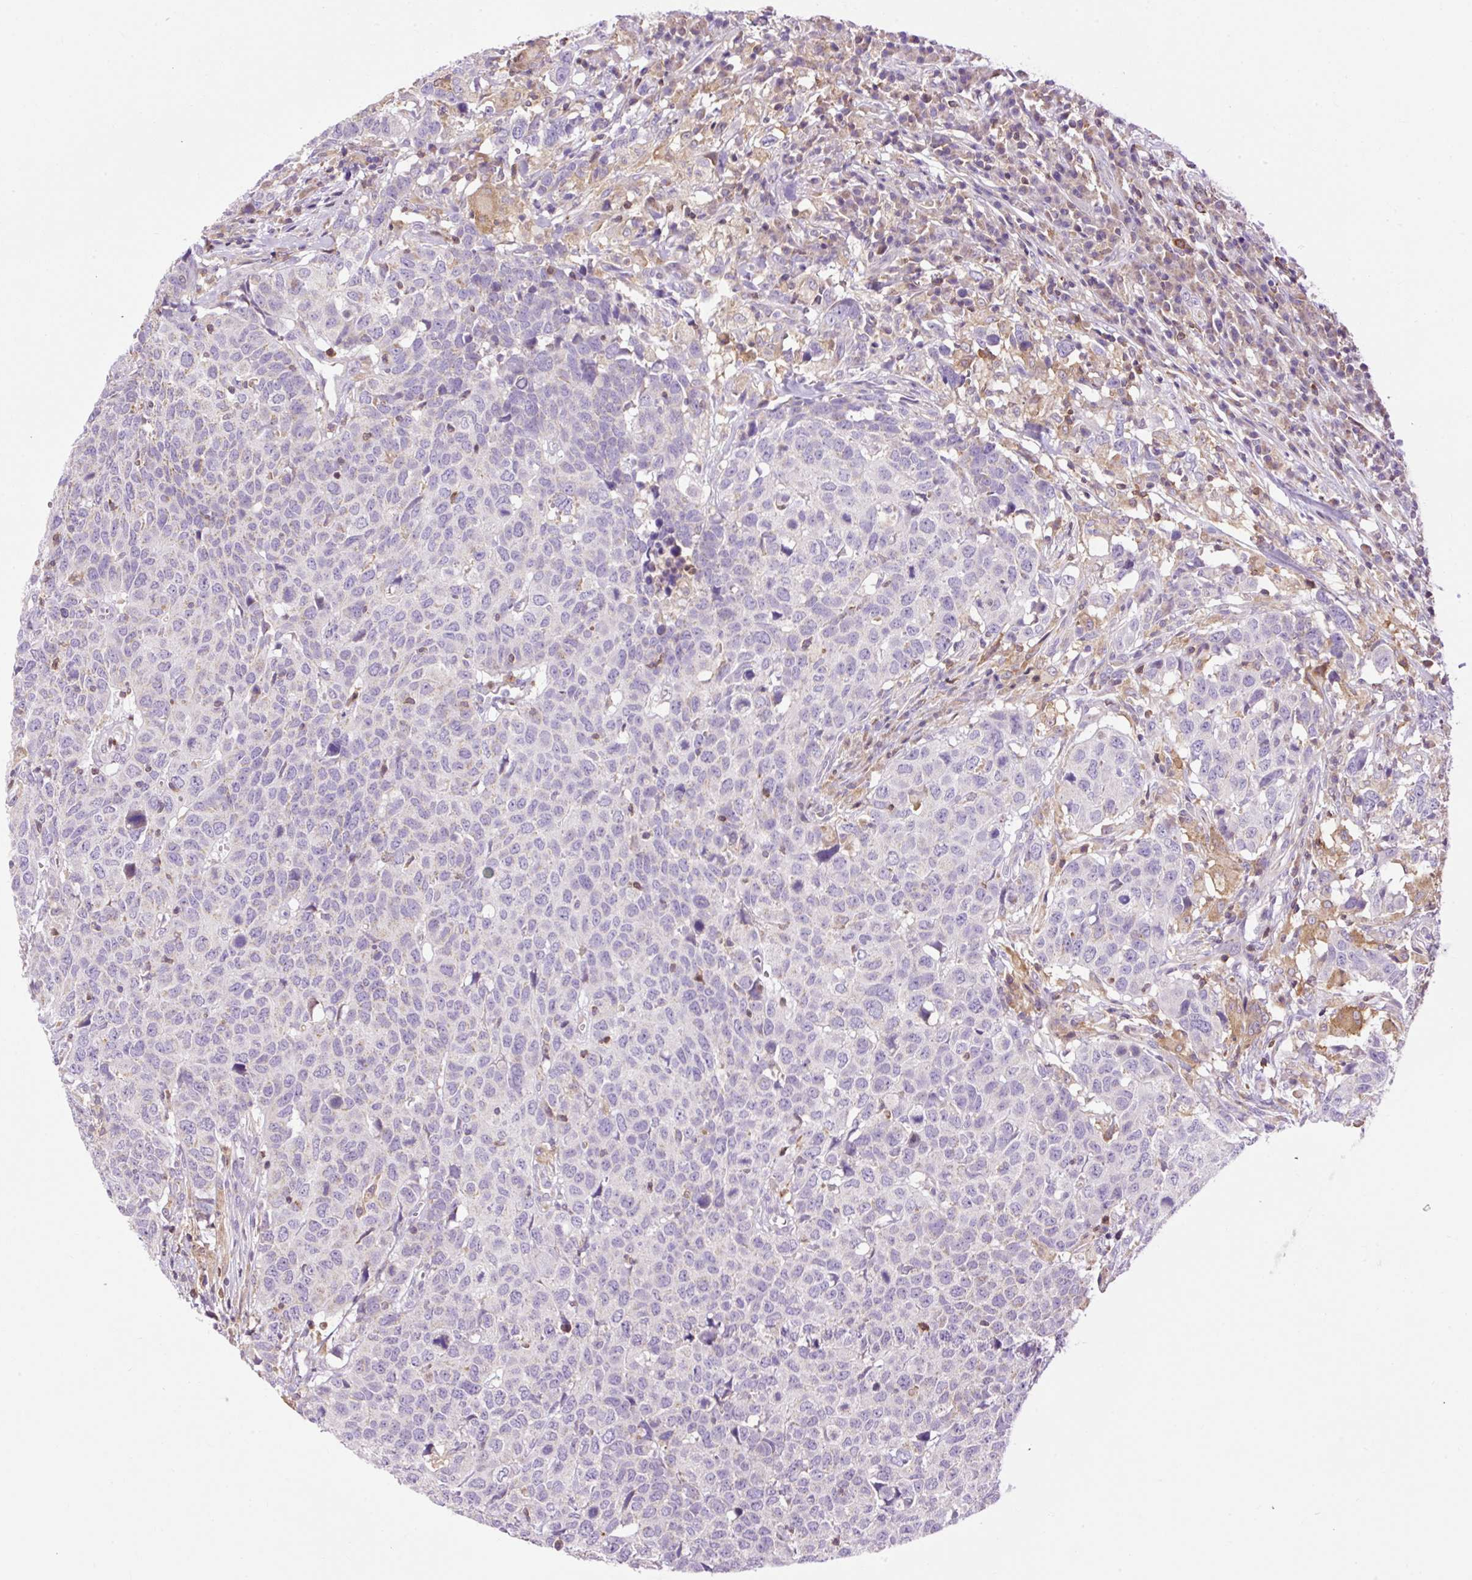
{"staining": {"intensity": "negative", "quantity": "none", "location": "none"}, "tissue": "head and neck cancer", "cell_type": "Tumor cells", "image_type": "cancer", "snomed": [{"axis": "morphology", "description": "Normal tissue, NOS"}, {"axis": "morphology", "description": "Squamous cell carcinoma, NOS"}, {"axis": "topography", "description": "Skeletal muscle"}, {"axis": "topography", "description": "Vascular tissue"}, {"axis": "topography", "description": "Peripheral nerve tissue"}, {"axis": "topography", "description": "Head-Neck"}], "caption": "The photomicrograph reveals no significant expression in tumor cells of squamous cell carcinoma (head and neck).", "gene": "CD83", "patient": {"sex": "male", "age": 66}}